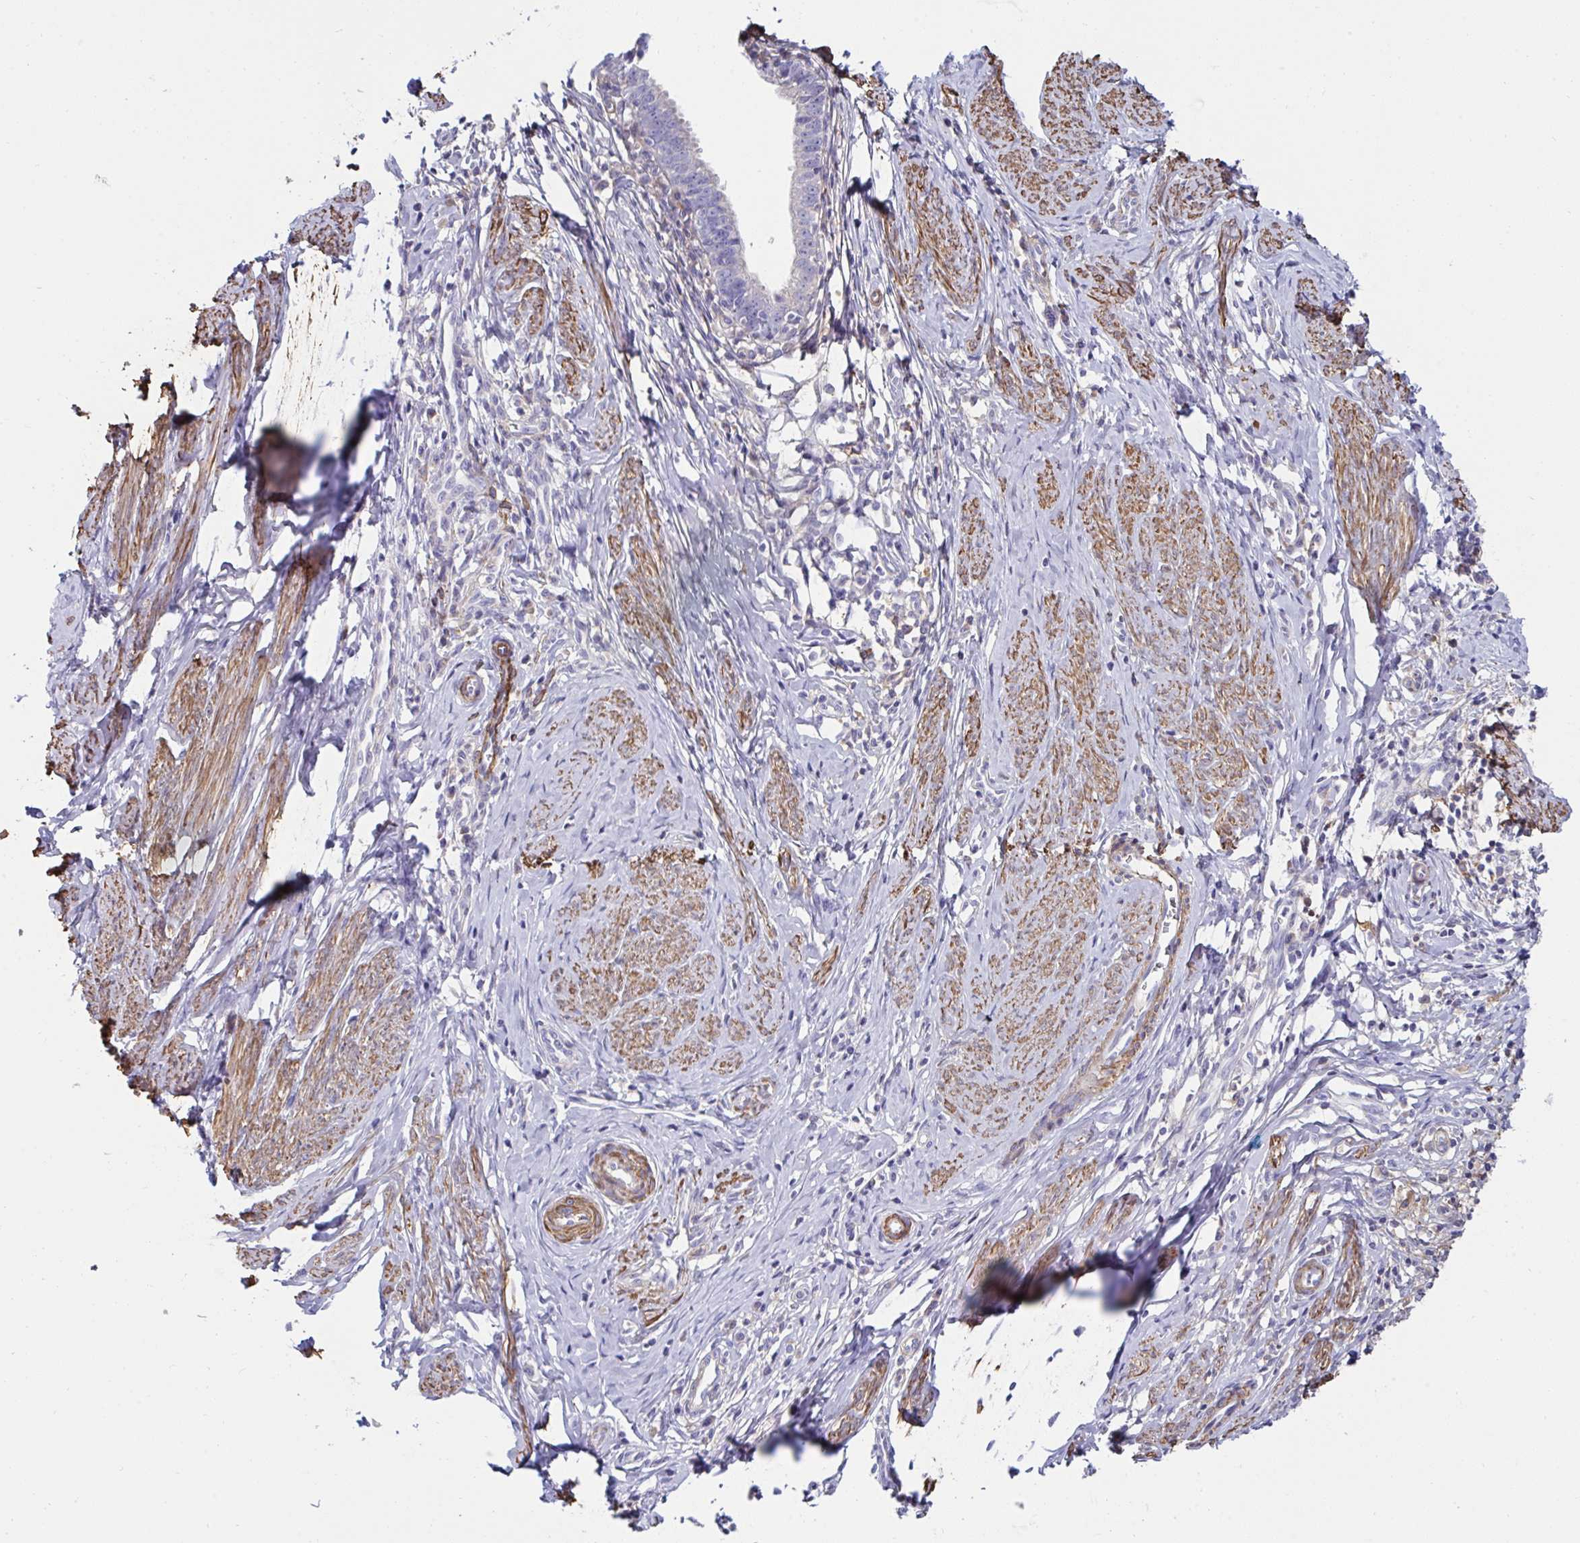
{"staining": {"intensity": "negative", "quantity": "none", "location": "none"}, "tissue": "cervical cancer", "cell_type": "Tumor cells", "image_type": "cancer", "snomed": [{"axis": "morphology", "description": "Adenocarcinoma, NOS"}, {"axis": "topography", "description": "Cervix"}], "caption": "Immunohistochemical staining of cervical cancer (adenocarcinoma) displays no significant staining in tumor cells.", "gene": "FBXL13", "patient": {"sex": "female", "age": 36}}